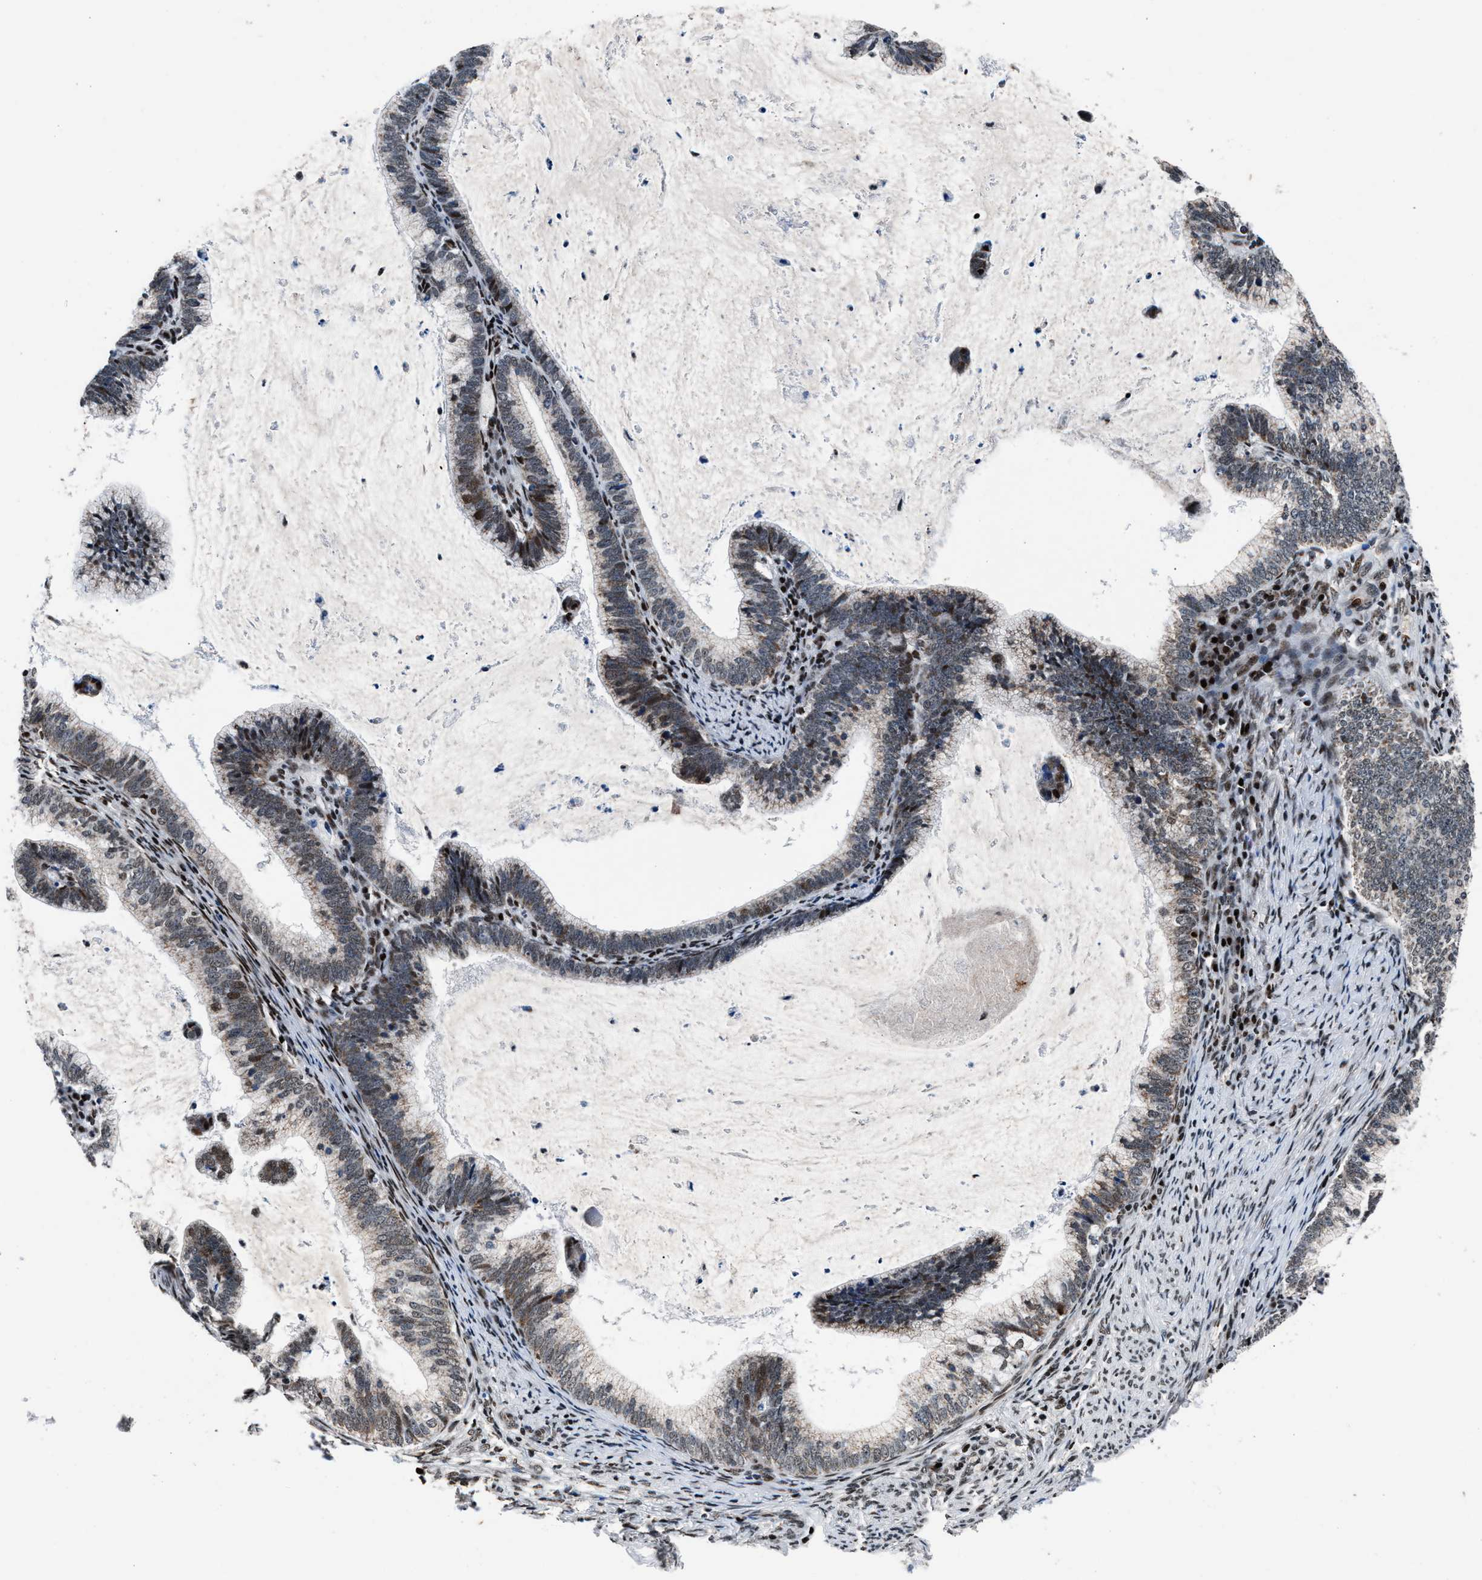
{"staining": {"intensity": "weak", "quantity": "<25%", "location": "cytoplasmic/membranous,nuclear"}, "tissue": "cervical cancer", "cell_type": "Tumor cells", "image_type": "cancer", "snomed": [{"axis": "morphology", "description": "Adenocarcinoma, NOS"}, {"axis": "topography", "description": "Cervix"}], "caption": "High magnification brightfield microscopy of cervical adenocarcinoma stained with DAB (3,3'-diaminobenzidine) (brown) and counterstained with hematoxylin (blue): tumor cells show no significant expression.", "gene": "PRRC2B", "patient": {"sex": "female", "age": 36}}